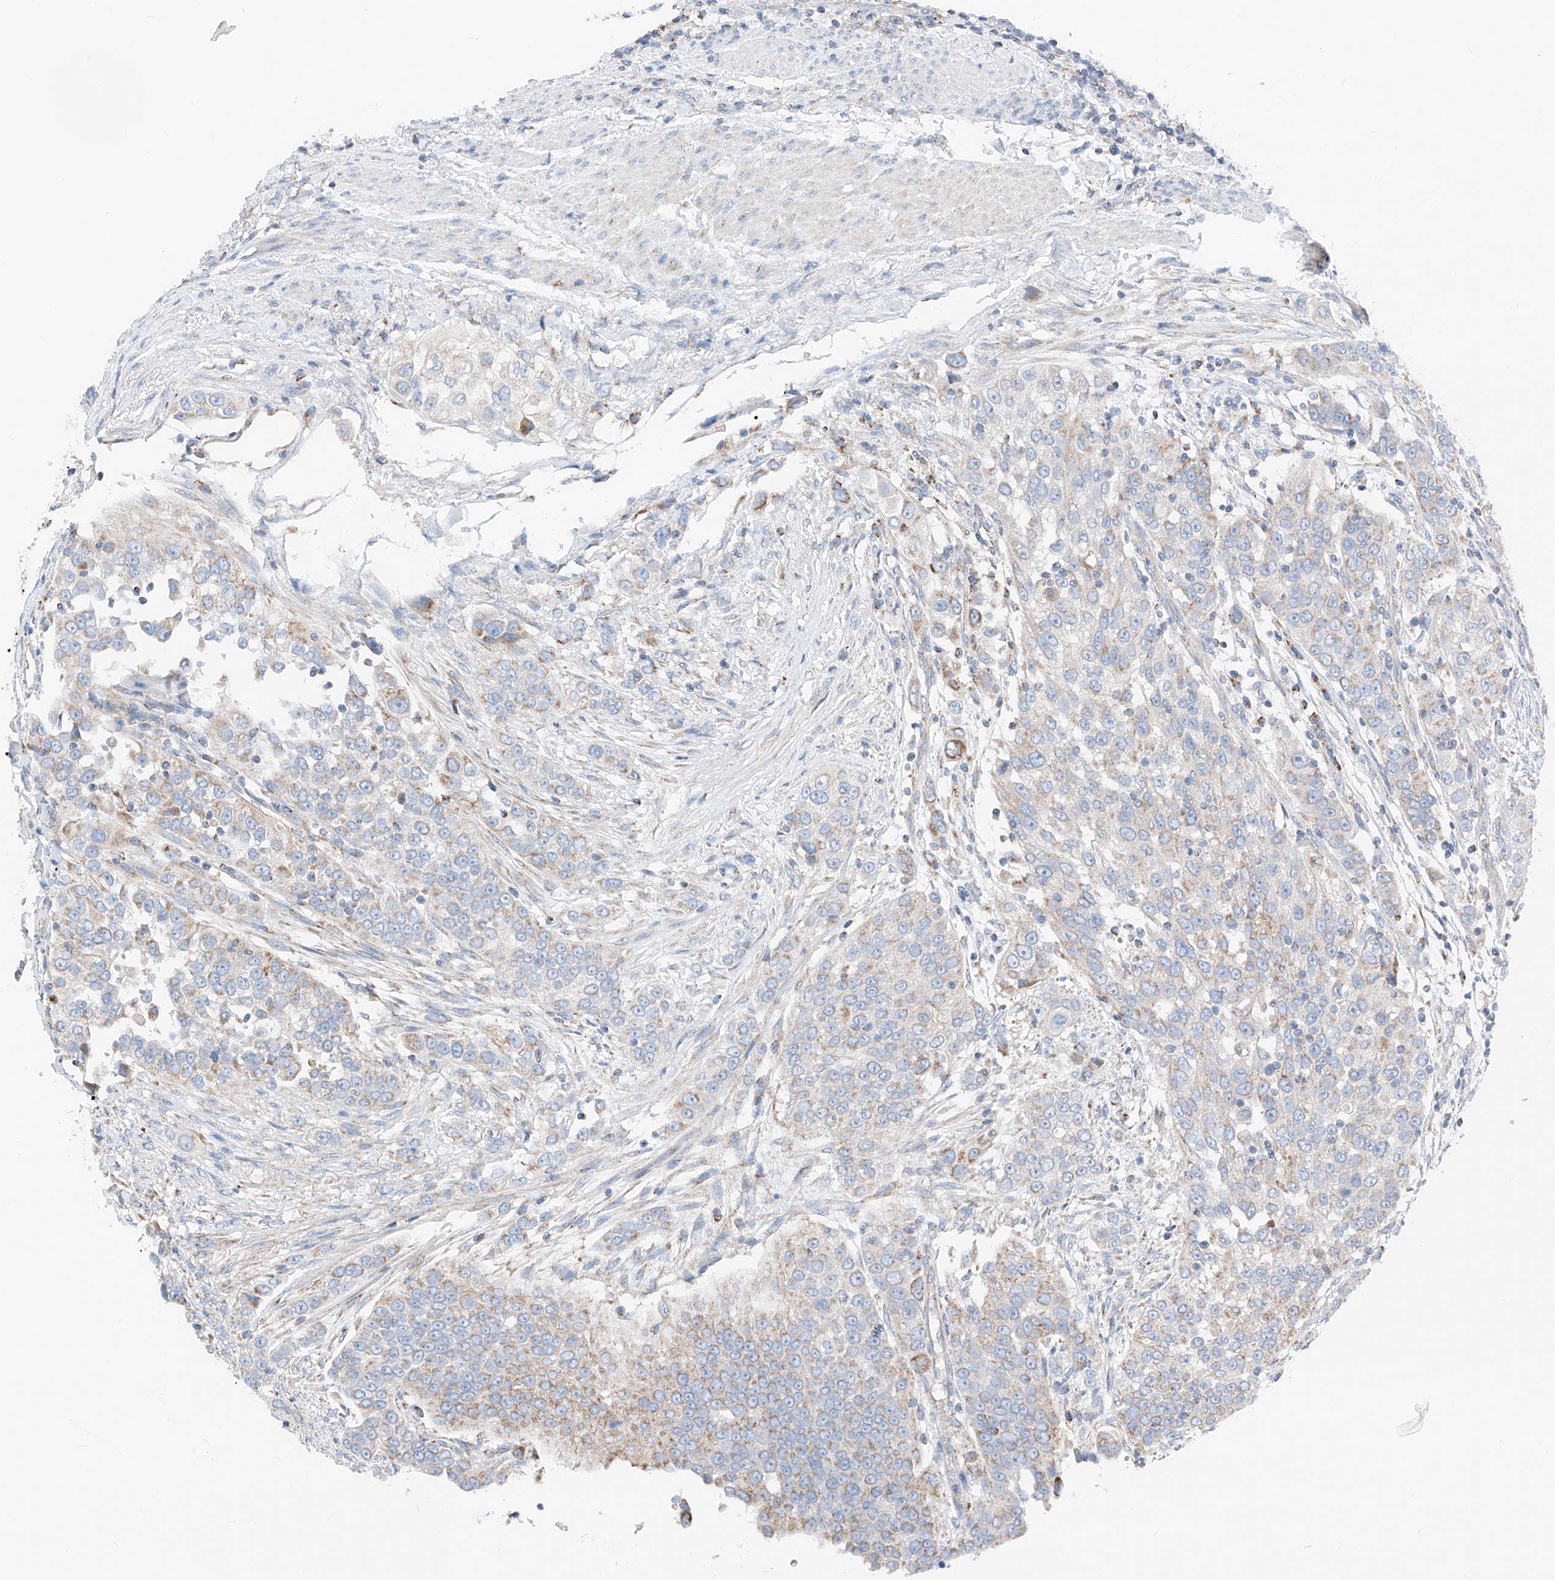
{"staining": {"intensity": "moderate", "quantity": "<25%", "location": "cytoplasmic/membranous"}, "tissue": "urothelial cancer", "cell_type": "Tumor cells", "image_type": "cancer", "snomed": [{"axis": "morphology", "description": "Urothelial carcinoma, High grade"}, {"axis": "topography", "description": "Urinary bladder"}], "caption": "Immunohistochemistry (DAB) staining of urothelial carcinoma (high-grade) demonstrates moderate cytoplasmic/membranous protein expression in approximately <25% of tumor cells. The staining is performed using DAB (3,3'-diaminobenzidine) brown chromogen to label protein expression. The nuclei are counter-stained blue using hematoxylin.", "gene": "MRAP", "patient": {"sex": "female", "age": 80}}